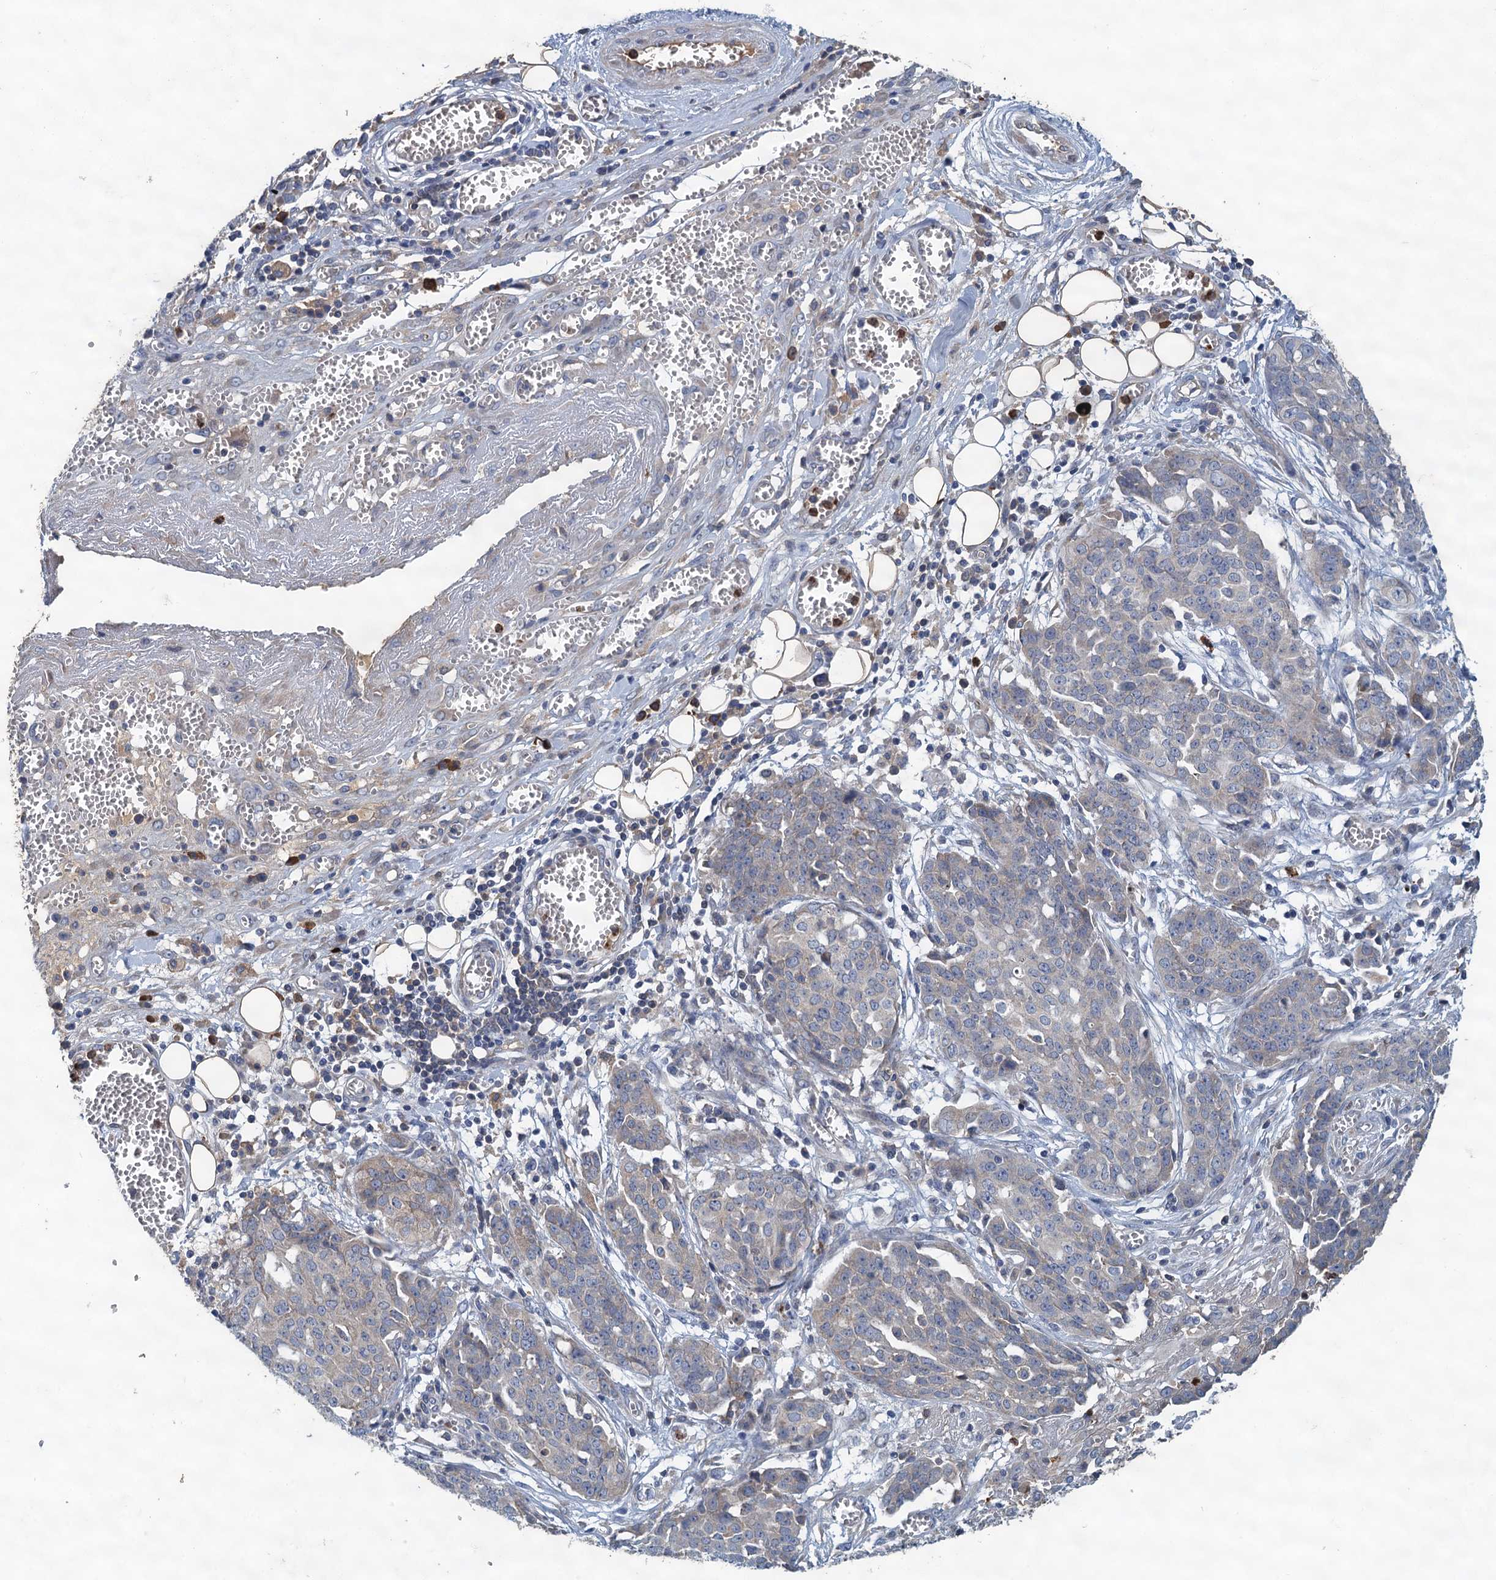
{"staining": {"intensity": "negative", "quantity": "none", "location": "none"}, "tissue": "ovarian cancer", "cell_type": "Tumor cells", "image_type": "cancer", "snomed": [{"axis": "morphology", "description": "Cystadenocarcinoma, serous, NOS"}, {"axis": "topography", "description": "Soft tissue"}, {"axis": "topography", "description": "Ovary"}], "caption": "The immunohistochemistry image has no significant staining in tumor cells of ovarian cancer (serous cystadenocarcinoma) tissue.", "gene": "TPCN1", "patient": {"sex": "female", "age": 57}}